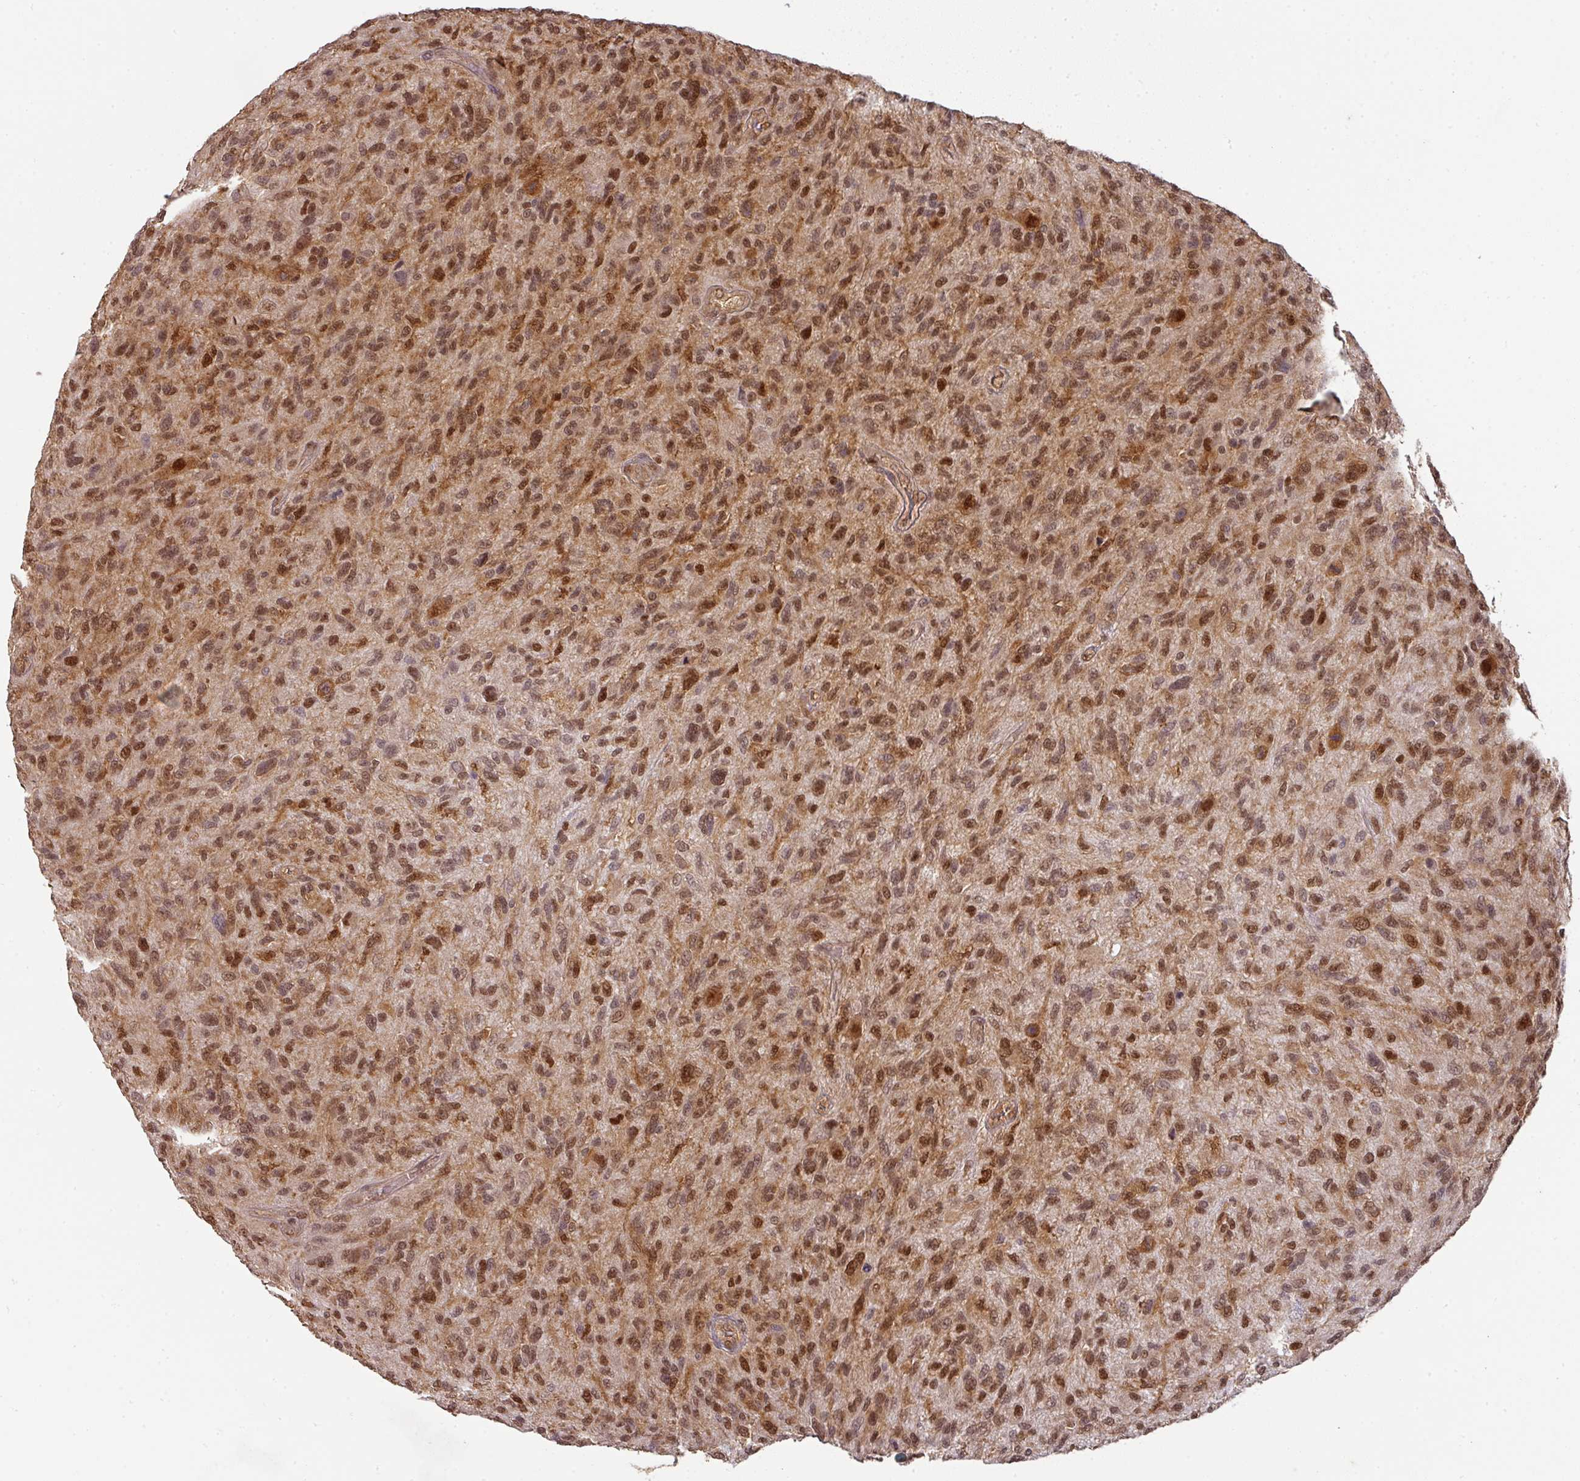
{"staining": {"intensity": "moderate", "quantity": ">75%", "location": "cytoplasmic/membranous,nuclear"}, "tissue": "glioma", "cell_type": "Tumor cells", "image_type": "cancer", "snomed": [{"axis": "morphology", "description": "Glioma, malignant, High grade"}, {"axis": "topography", "description": "Brain"}], "caption": "Human glioma stained with a protein marker shows moderate staining in tumor cells.", "gene": "RANBP9", "patient": {"sex": "male", "age": 47}}